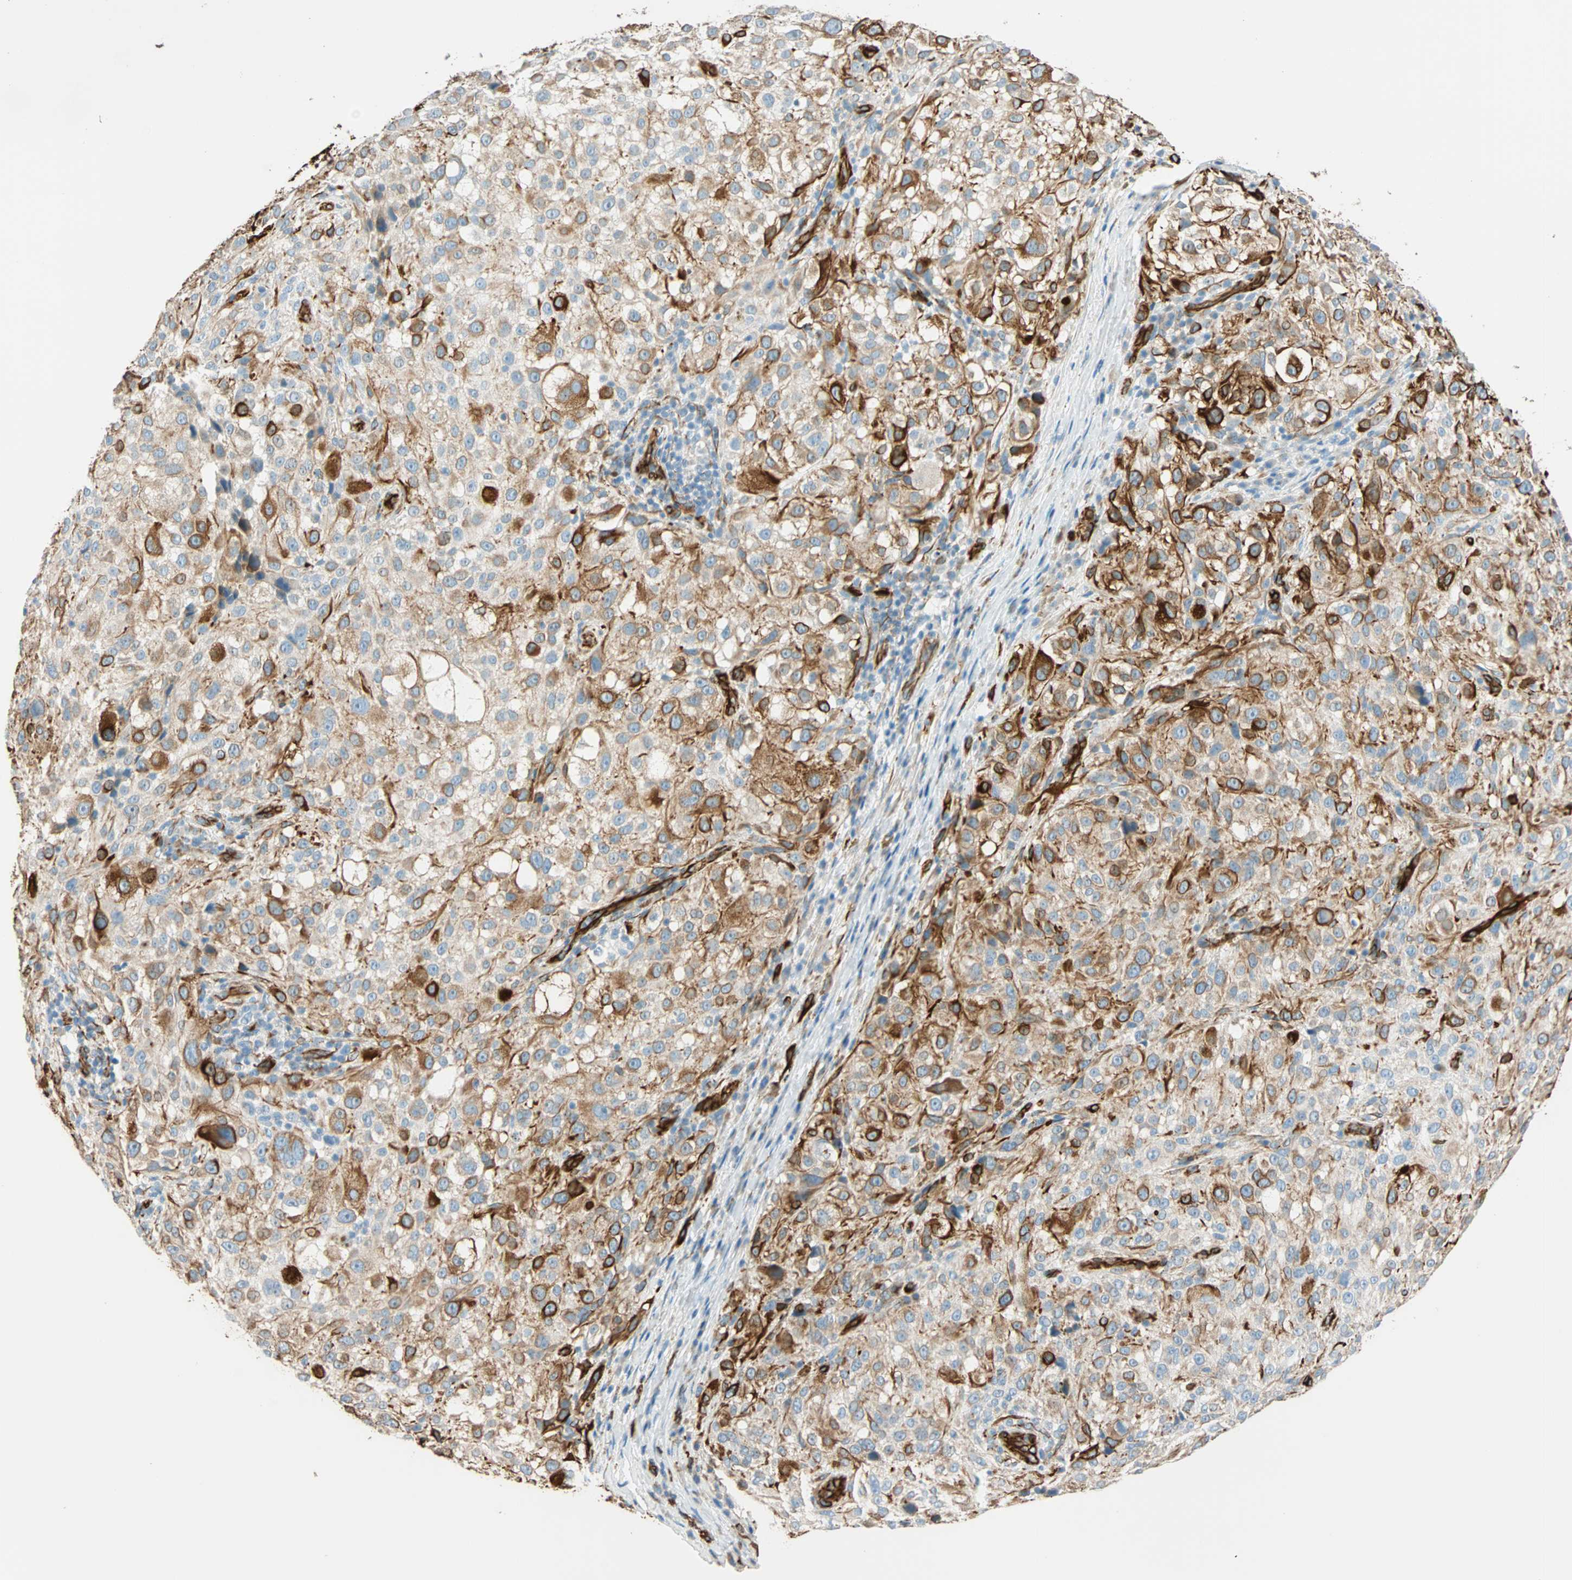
{"staining": {"intensity": "strong", "quantity": "<25%", "location": "cytoplasmic/membranous"}, "tissue": "melanoma", "cell_type": "Tumor cells", "image_type": "cancer", "snomed": [{"axis": "morphology", "description": "Necrosis, NOS"}, {"axis": "morphology", "description": "Malignant melanoma, NOS"}, {"axis": "topography", "description": "Skin"}], "caption": "A medium amount of strong cytoplasmic/membranous staining is identified in approximately <25% of tumor cells in melanoma tissue. (brown staining indicates protein expression, while blue staining denotes nuclei).", "gene": "NES", "patient": {"sex": "female", "age": 87}}